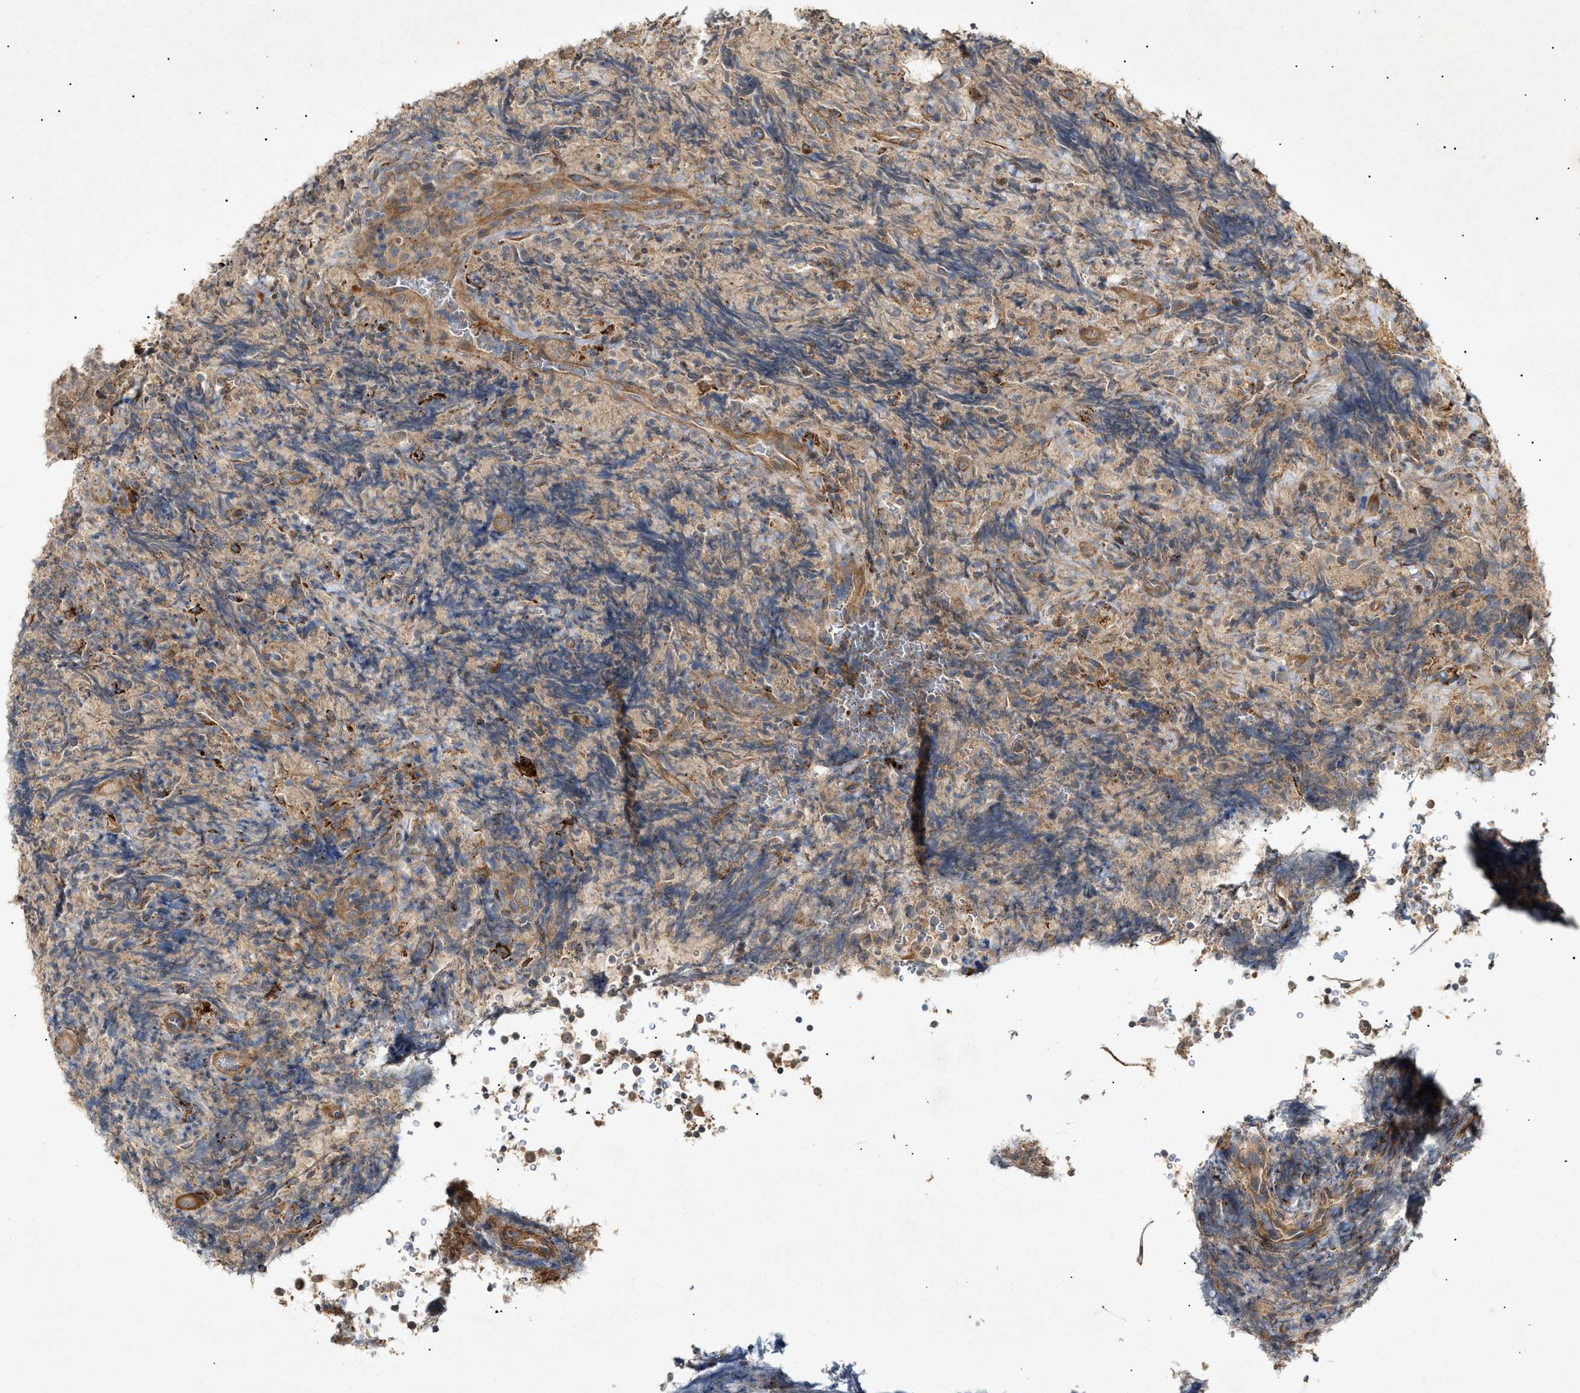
{"staining": {"intensity": "weak", "quantity": ">75%", "location": "cytoplasmic/membranous"}, "tissue": "lymphoma", "cell_type": "Tumor cells", "image_type": "cancer", "snomed": [{"axis": "morphology", "description": "Malignant lymphoma, non-Hodgkin's type, High grade"}, {"axis": "topography", "description": "Tonsil"}], "caption": "About >75% of tumor cells in human lymphoma display weak cytoplasmic/membranous protein staining as visualized by brown immunohistochemical staining.", "gene": "MTCH1", "patient": {"sex": "female", "age": 36}}